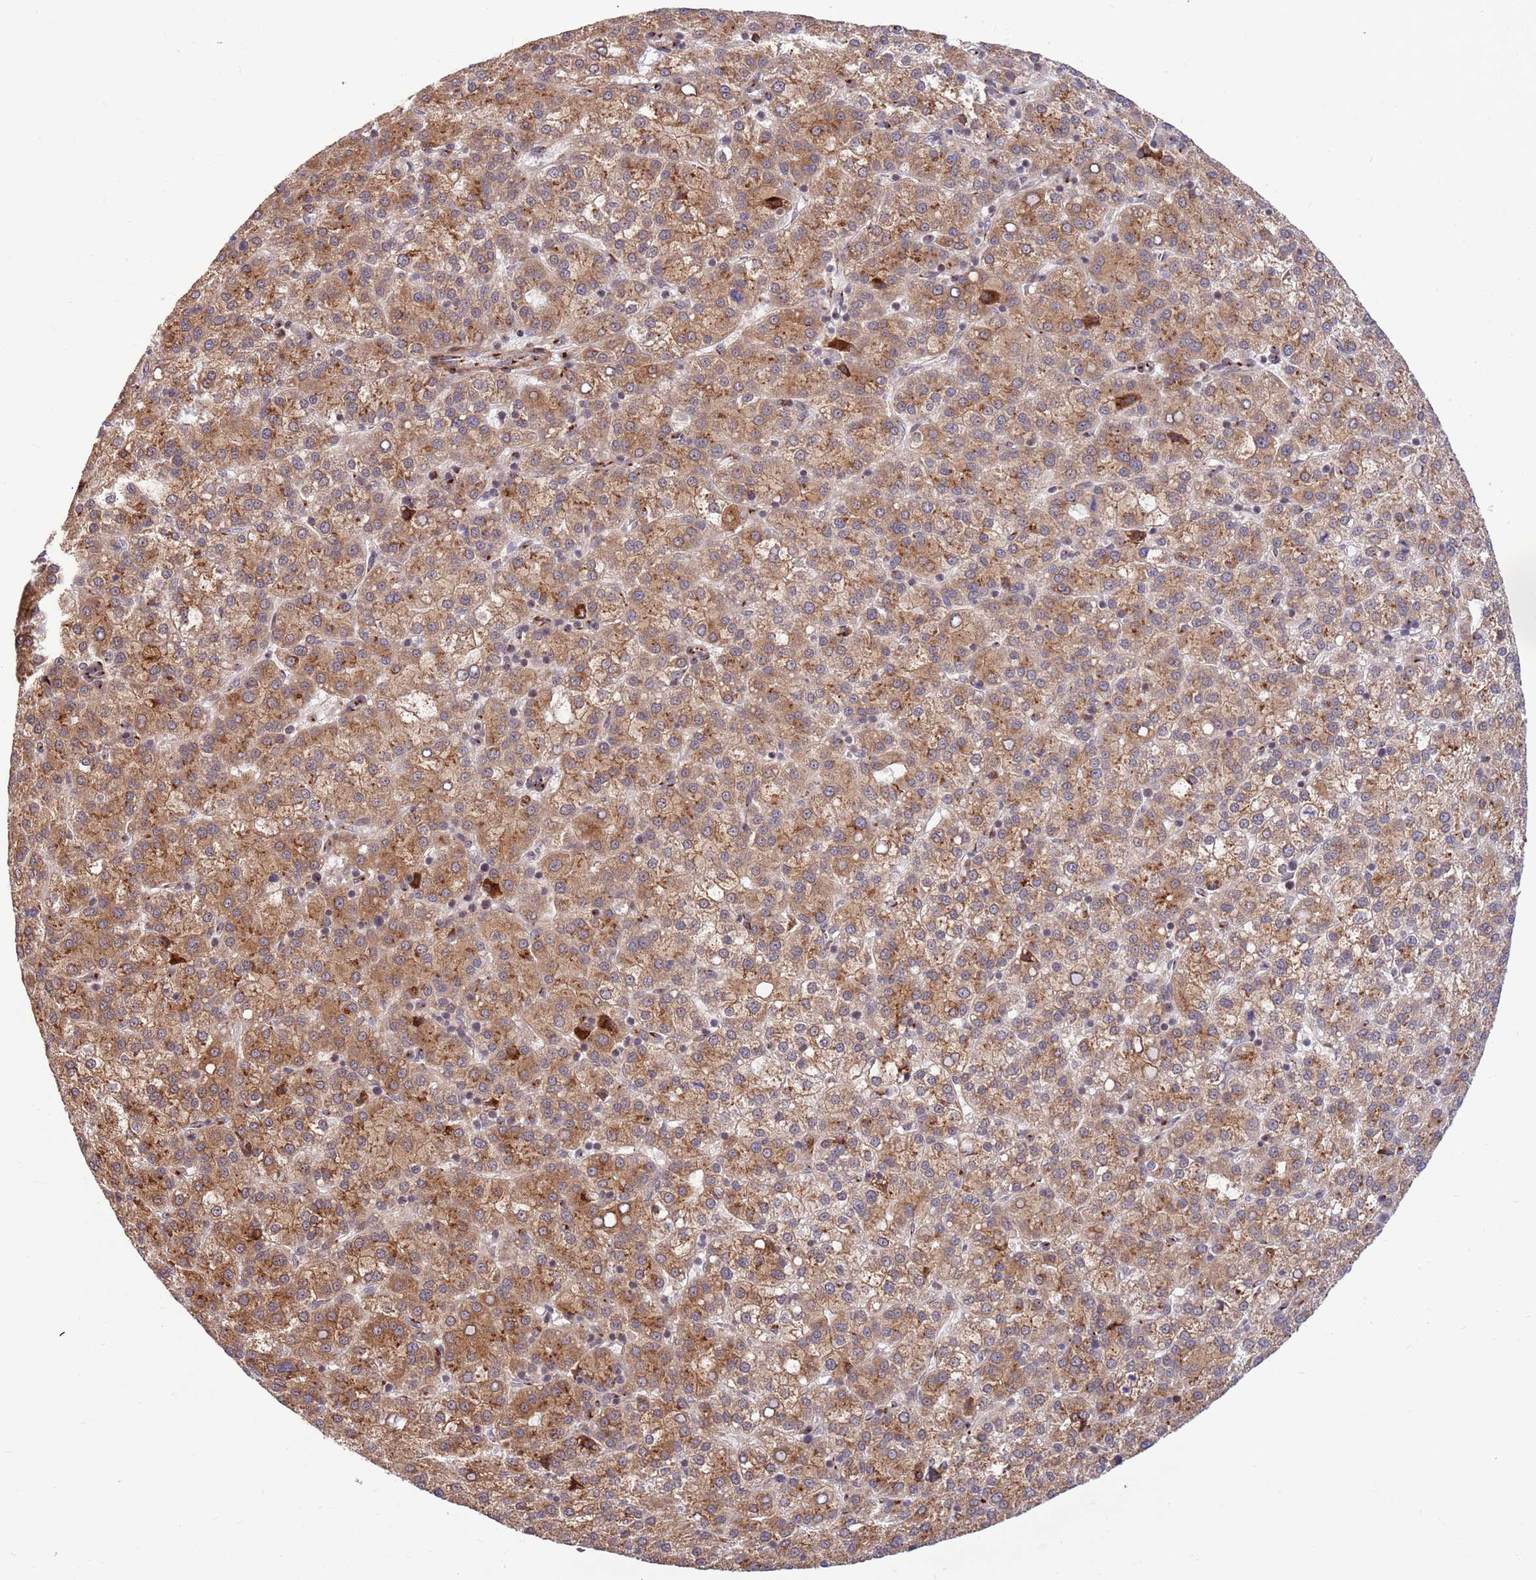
{"staining": {"intensity": "strong", "quantity": ">75%", "location": "cytoplasmic/membranous"}, "tissue": "liver cancer", "cell_type": "Tumor cells", "image_type": "cancer", "snomed": [{"axis": "morphology", "description": "Carcinoma, Hepatocellular, NOS"}, {"axis": "topography", "description": "Liver"}], "caption": "Human liver cancer stained with a brown dye displays strong cytoplasmic/membranous positive expression in about >75% of tumor cells.", "gene": "HAUS3", "patient": {"sex": "female", "age": 58}}